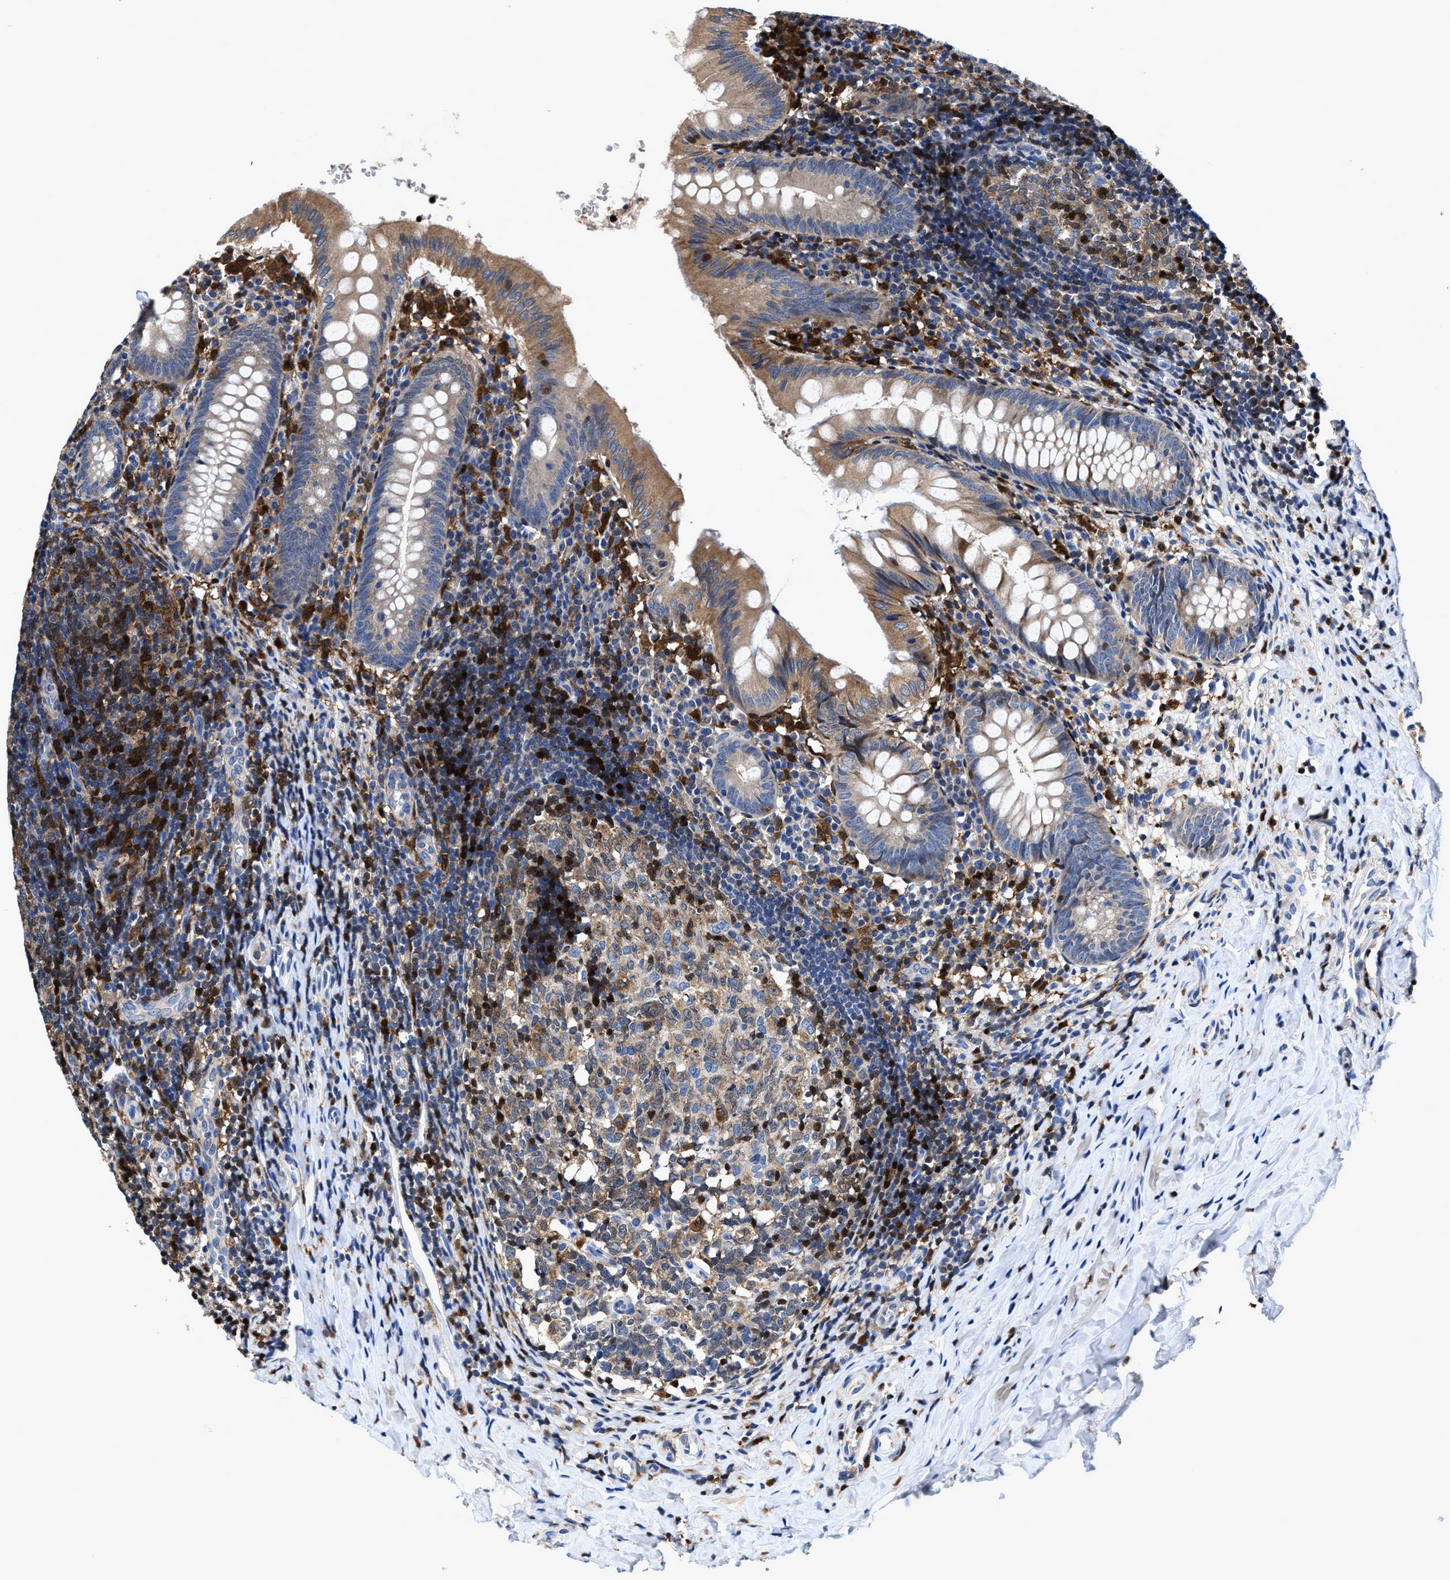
{"staining": {"intensity": "moderate", "quantity": "25%-75%", "location": "cytoplasmic/membranous"}, "tissue": "appendix", "cell_type": "Glandular cells", "image_type": "normal", "snomed": [{"axis": "morphology", "description": "Normal tissue, NOS"}, {"axis": "topography", "description": "Appendix"}], "caption": "Appendix stained for a protein (brown) demonstrates moderate cytoplasmic/membranous positive expression in approximately 25%-75% of glandular cells.", "gene": "RGS10", "patient": {"sex": "male", "age": 8}}